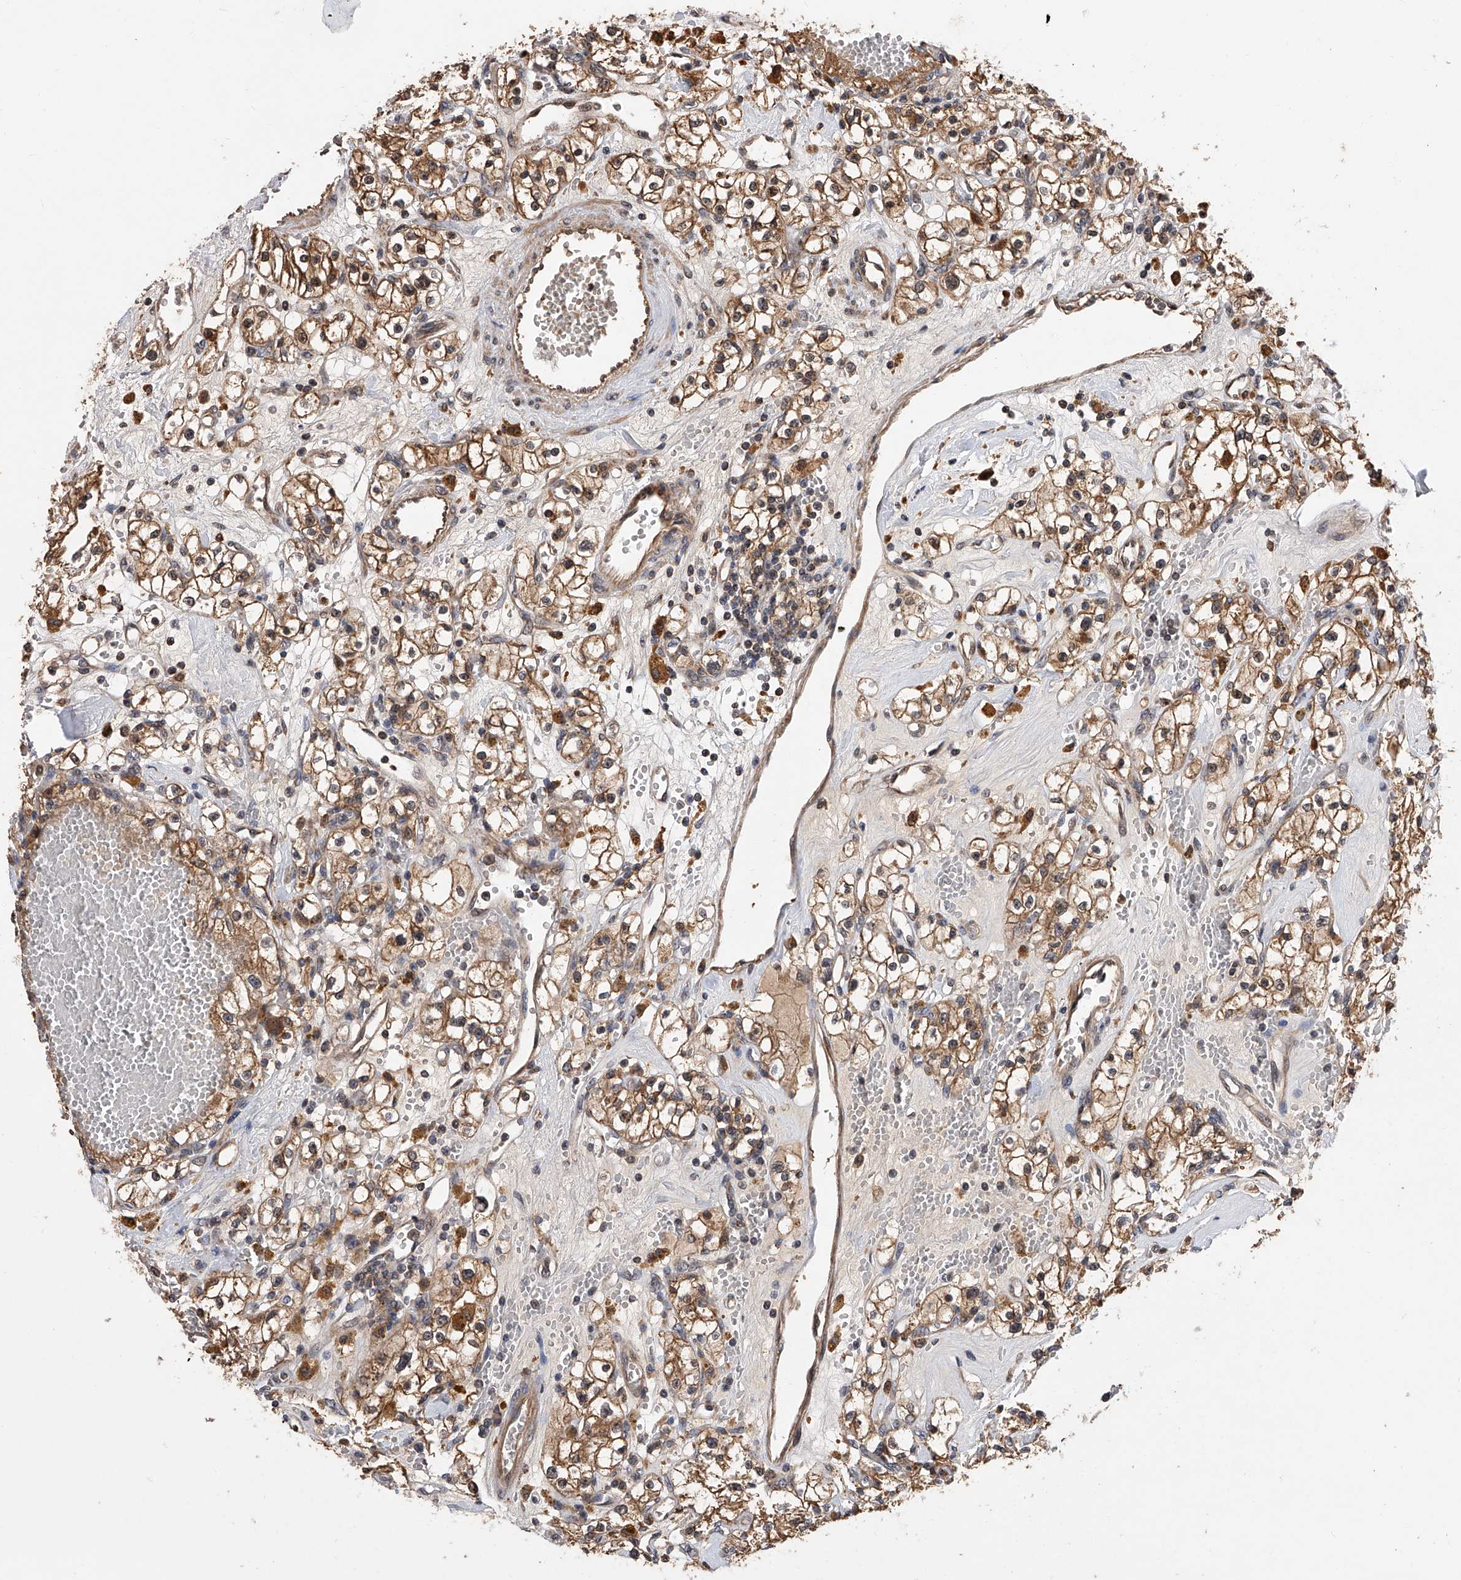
{"staining": {"intensity": "moderate", "quantity": ">75%", "location": "cytoplasmic/membranous,nuclear"}, "tissue": "renal cancer", "cell_type": "Tumor cells", "image_type": "cancer", "snomed": [{"axis": "morphology", "description": "Adenocarcinoma, NOS"}, {"axis": "topography", "description": "Kidney"}], "caption": "Protein analysis of renal cancer (adenocarcinoma) tissue reveals moderate cytoplasmic/membranous and nuclear expression in approximately >75% of tumor cells.", "gene": "GMDS", "patient": {"sex": "male", "age": 56}}